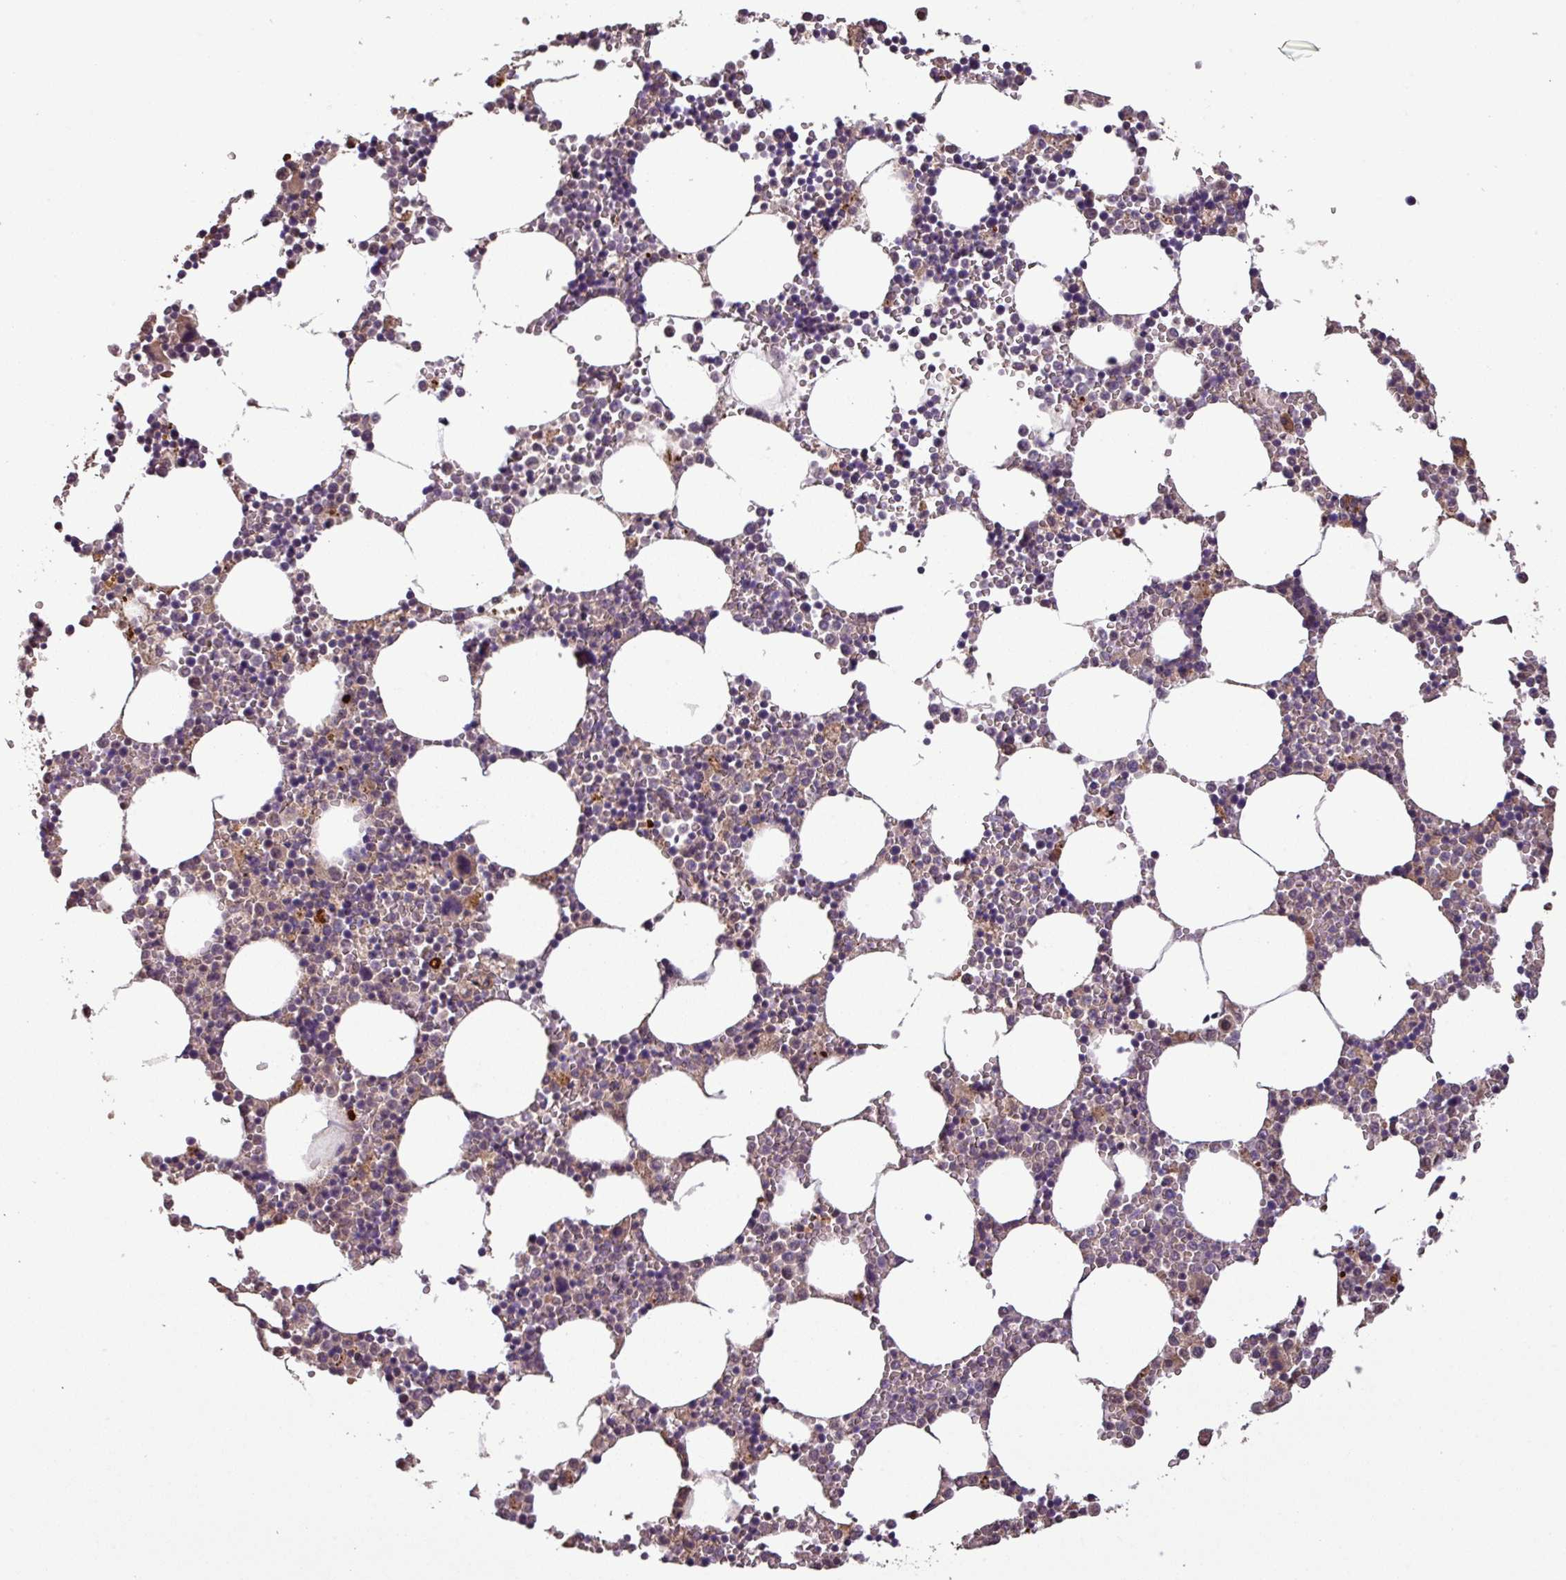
{"staining": {"intensity": "moderate", "quantity": "25%-75%", "location": "cytoplasmic/membranous,nuclear"}, "tissue": "bone marrow", "cell_type": "Hematopoietic cells", "image_type": "normal", "snomed": [{"axis": "morphology", "description": "Normal tissue, NOS"}, {"axis": "topography", "description": "Bone marrow"}], "caption": "Immunohistochemistry (DAB (3,3'-diaminobenzidine)) staining of normal bone marrow displays moderate cytoplasmic/membranous,nuclear protein staining in approximately 25%-75% of hematopoietic cells.", "gene": "NOB1", "patient": {"sex": "female", "age": 64}}